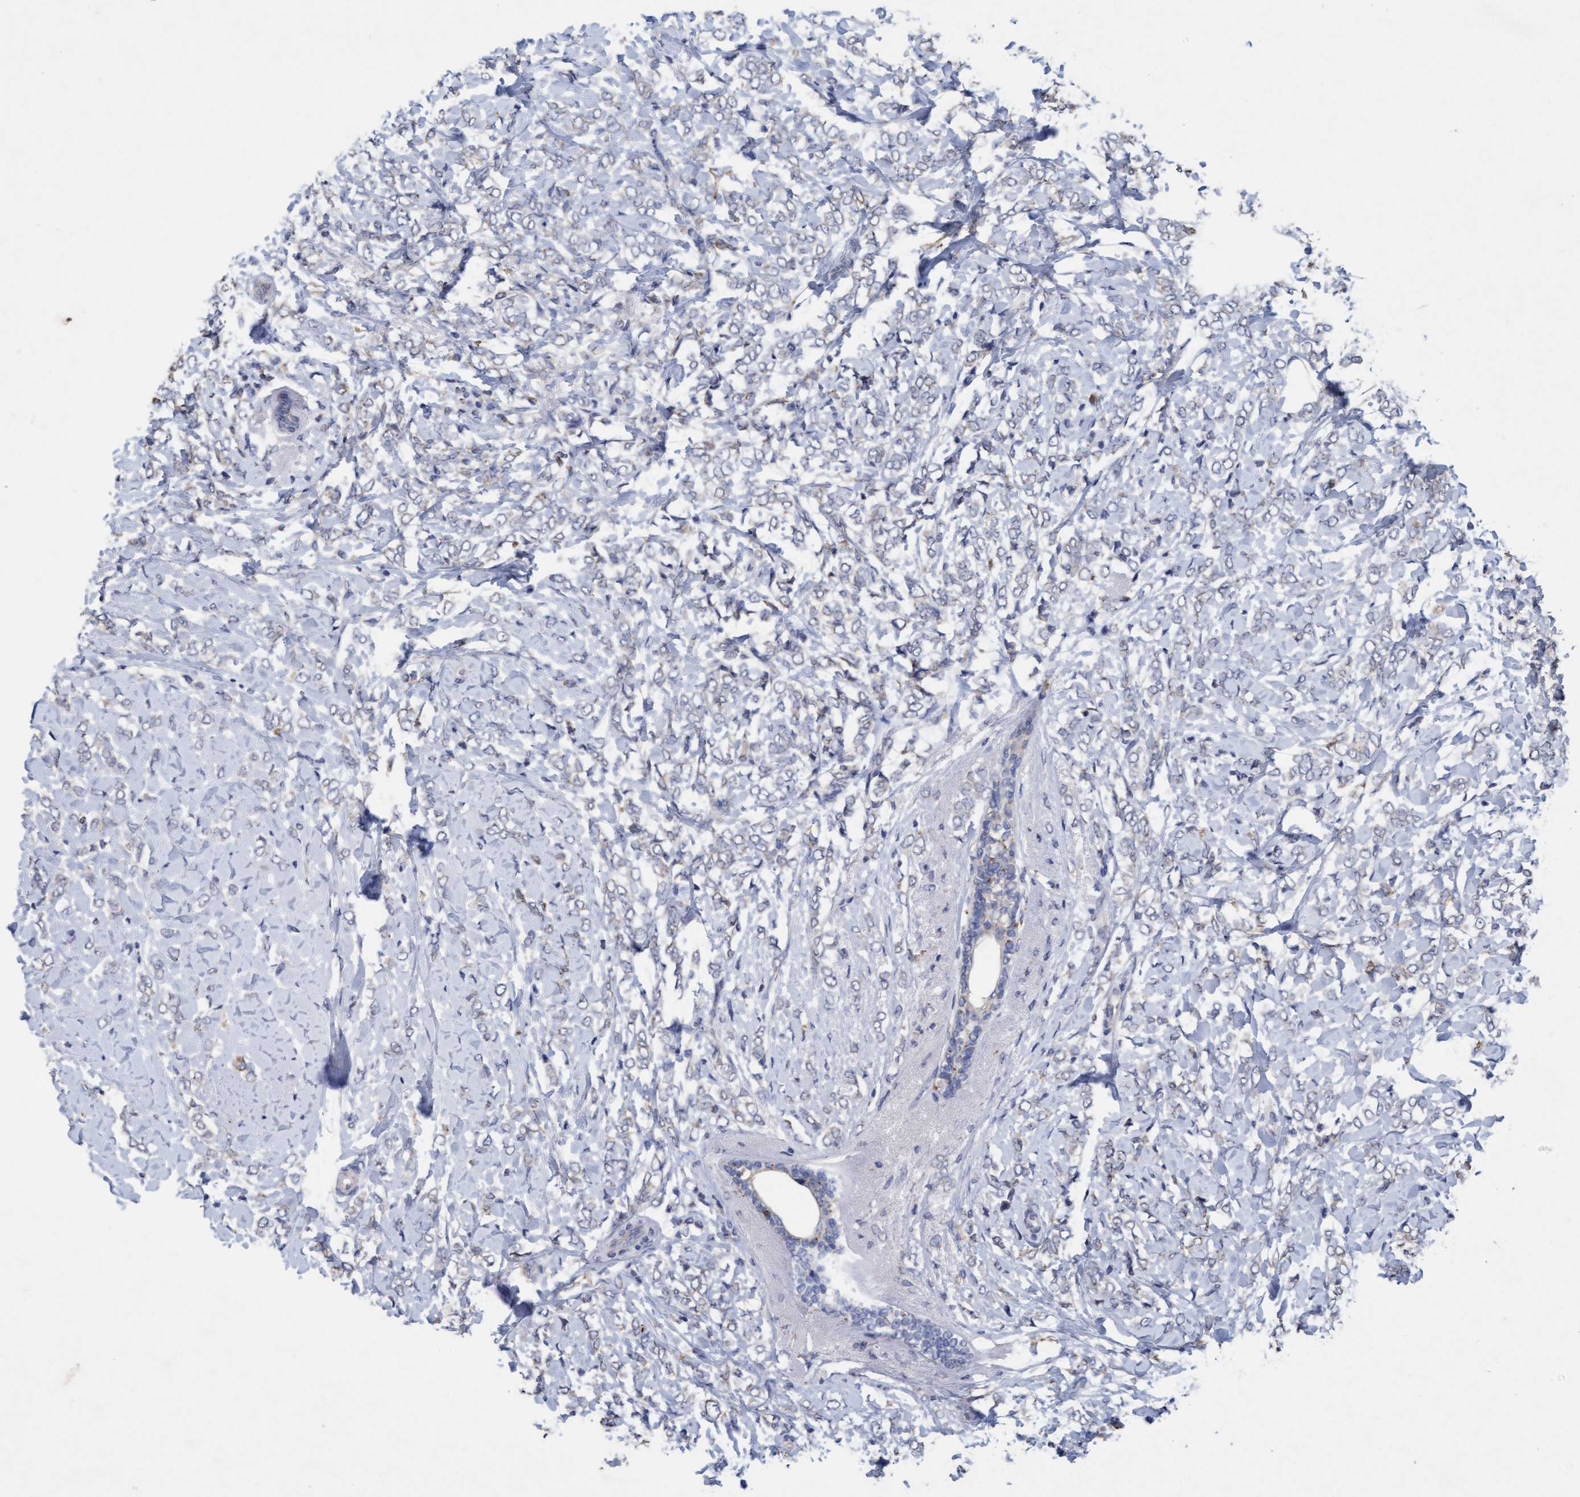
{"staining": {"intensity": "negative", "quantity": "none", "location": "none"}, "tissue": "breast cancer", "cell_type": "Tumor cells", "image_type": "cancer", "snomed": [{"axis": "morphology", "description": "Normal tissue, NOS"}, {"axis": "morphology", "description": "Lobular carcinoma"}, {"axis": "topography", "description": "Breast"}], "caption": "Tumor cells show no significant protein expression in breast cancer (lobular carcinoma).", "gene": "VSIG8", "patient": {"sex": "female", "age": 47}}